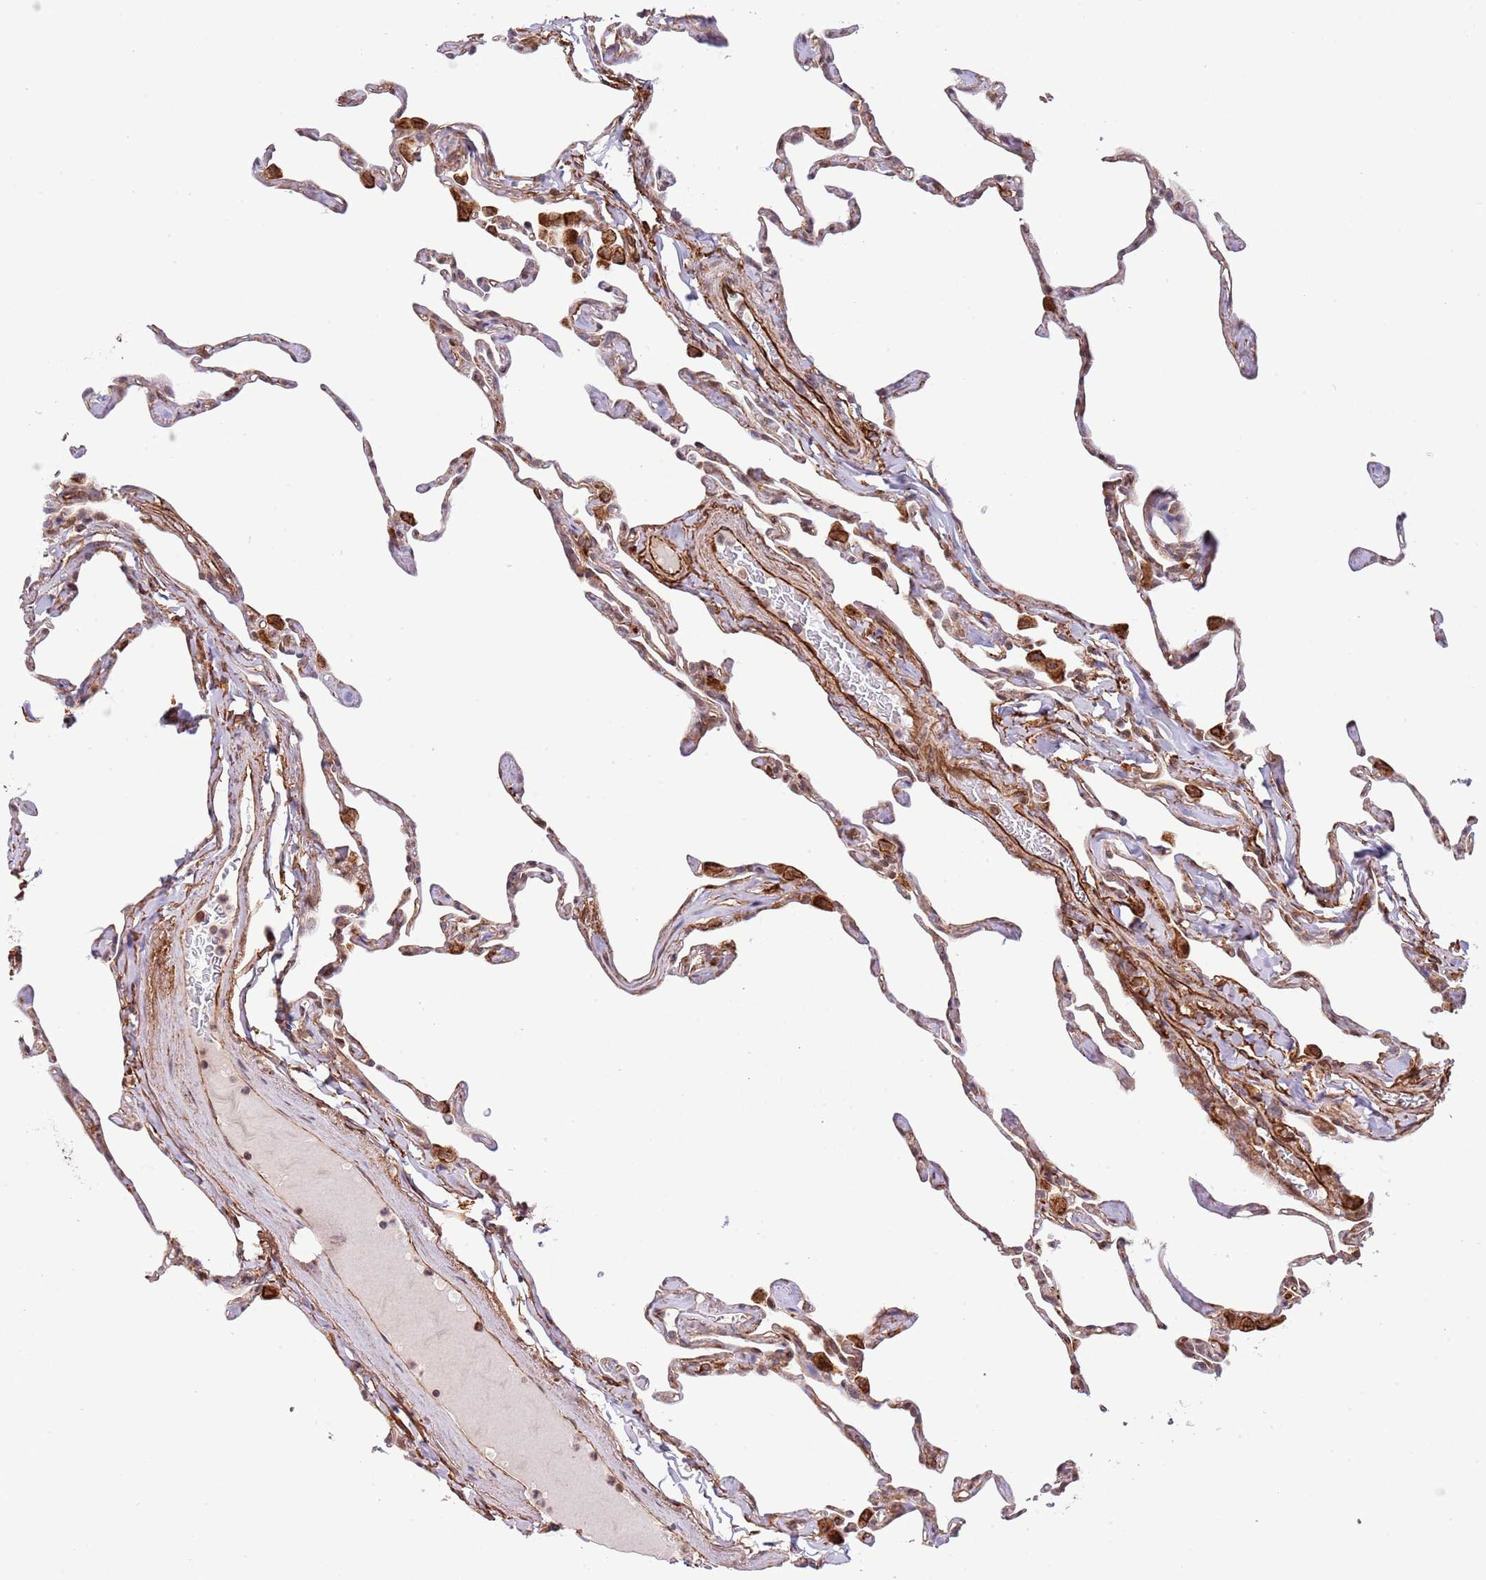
{"staining": {"intensity": "weak", "quantity": "25%-75%", "location": "cytoplasmic/membranous"}, "tissue": "lung", "cell_type": "Alveolar cells", "image_type": "normal", "snomed": [{"axis": "morphology", "description": "Normal tissue, NOS"}, {"axis": "topography", "description": "Lung"}], "caption": "Lung stained with DAB (3,3'-diaminobenzidine) immunohistochemistry (IHC) displays low levels of weak cytoplasmic/membranous expression in approximately 25%-75% of alveolar cells. (DAB = brown stain, brightfield microscopy at high magnification).", "gene": "NEK3", "patient": {"sex": "male", "age": 65}}